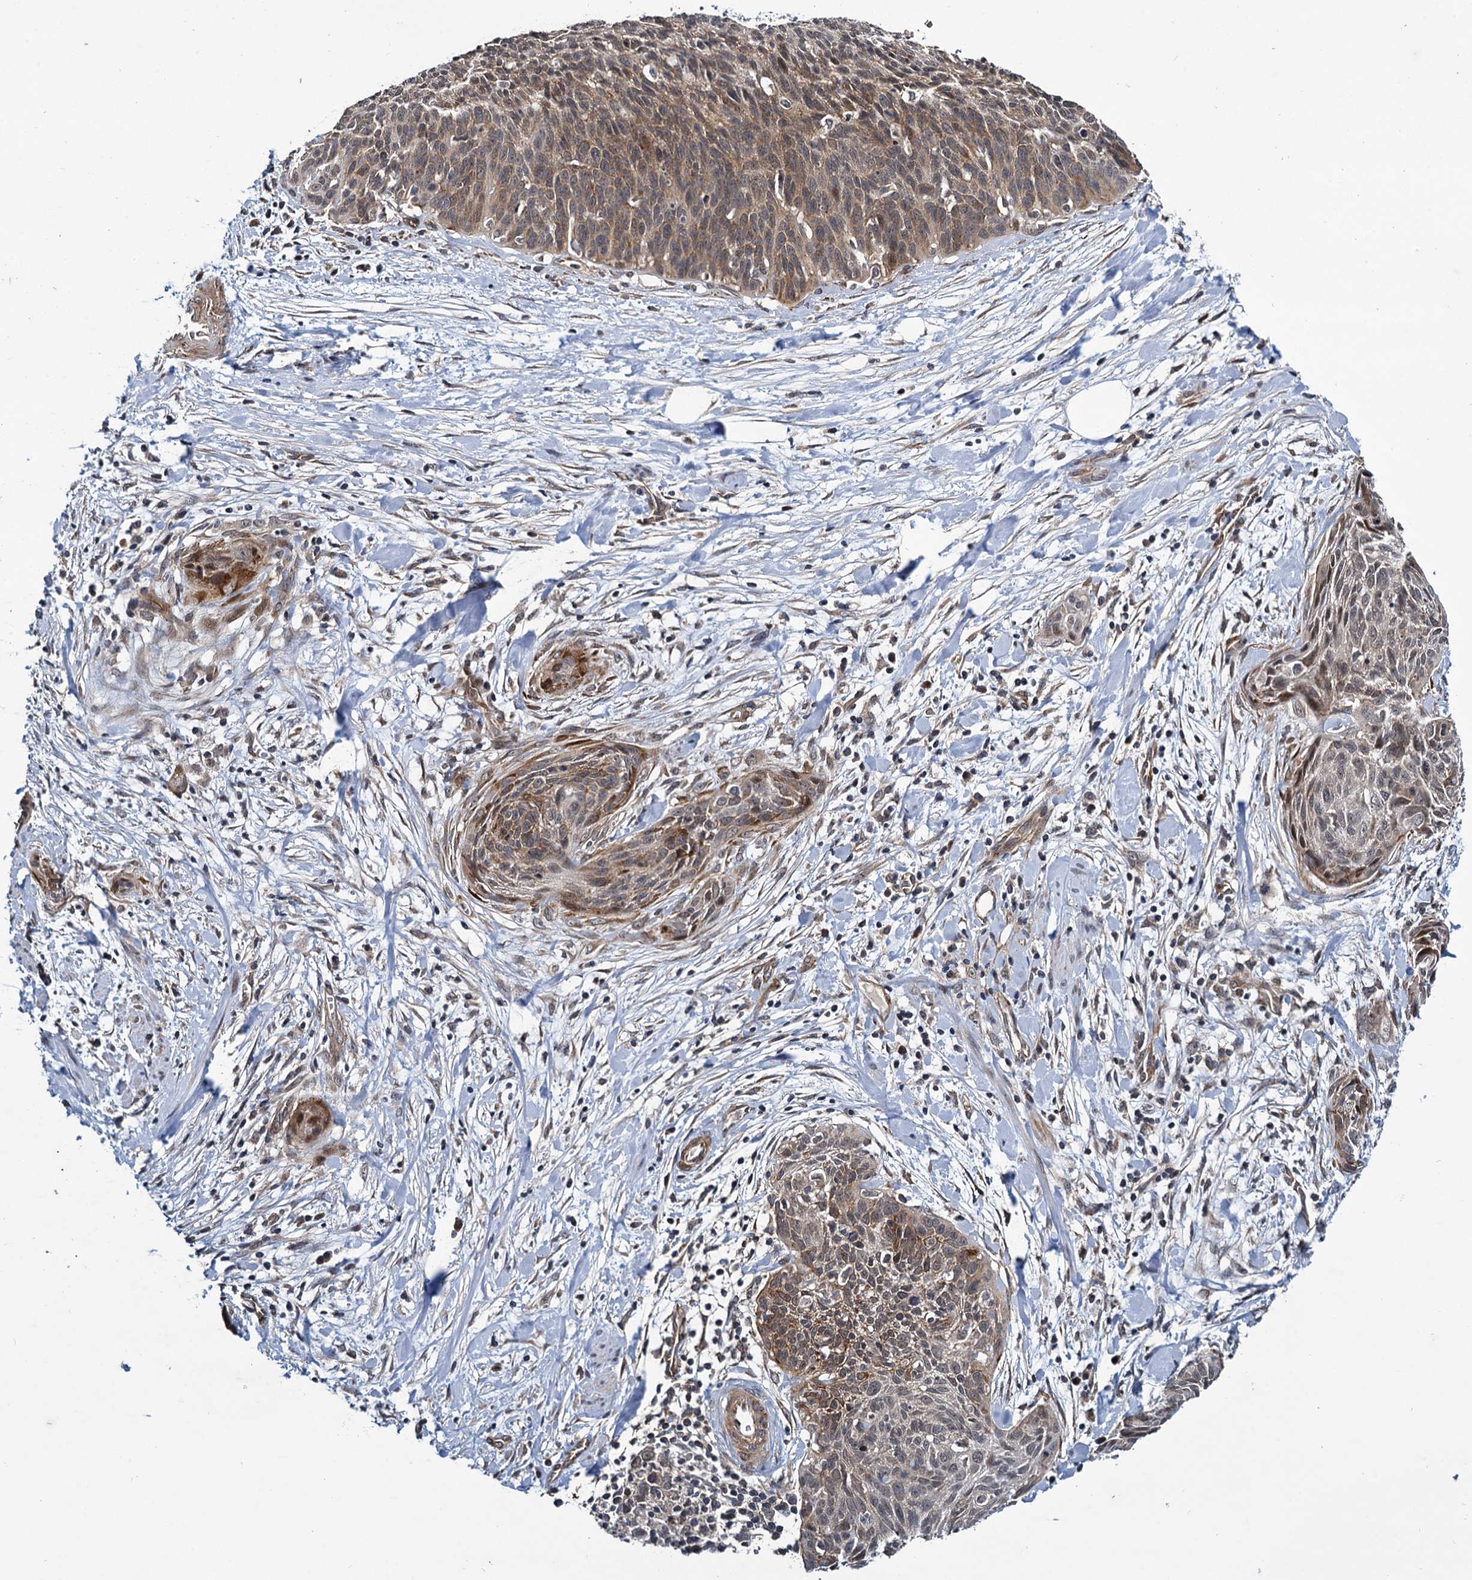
{"staining": {"intensity": "weak", "quantity": "25%-75%", "location": "nuclear"}, "tissue": "cervical cancer", "cell_type": "Tumor cells", "image_type": "cancer", "snomed": [{"axis": "morphology", "description": "Squamous cell carcinoma, NOS"}, {"axis": "topography", "description": "Cervix"}], "caption": "Squamous cell carcinoma (cervical) stained with a protein marker exhibits weak staining in tumor cells.", "gene": "ARHGAP42", "patient": {"sex": "female", "age": 55}}